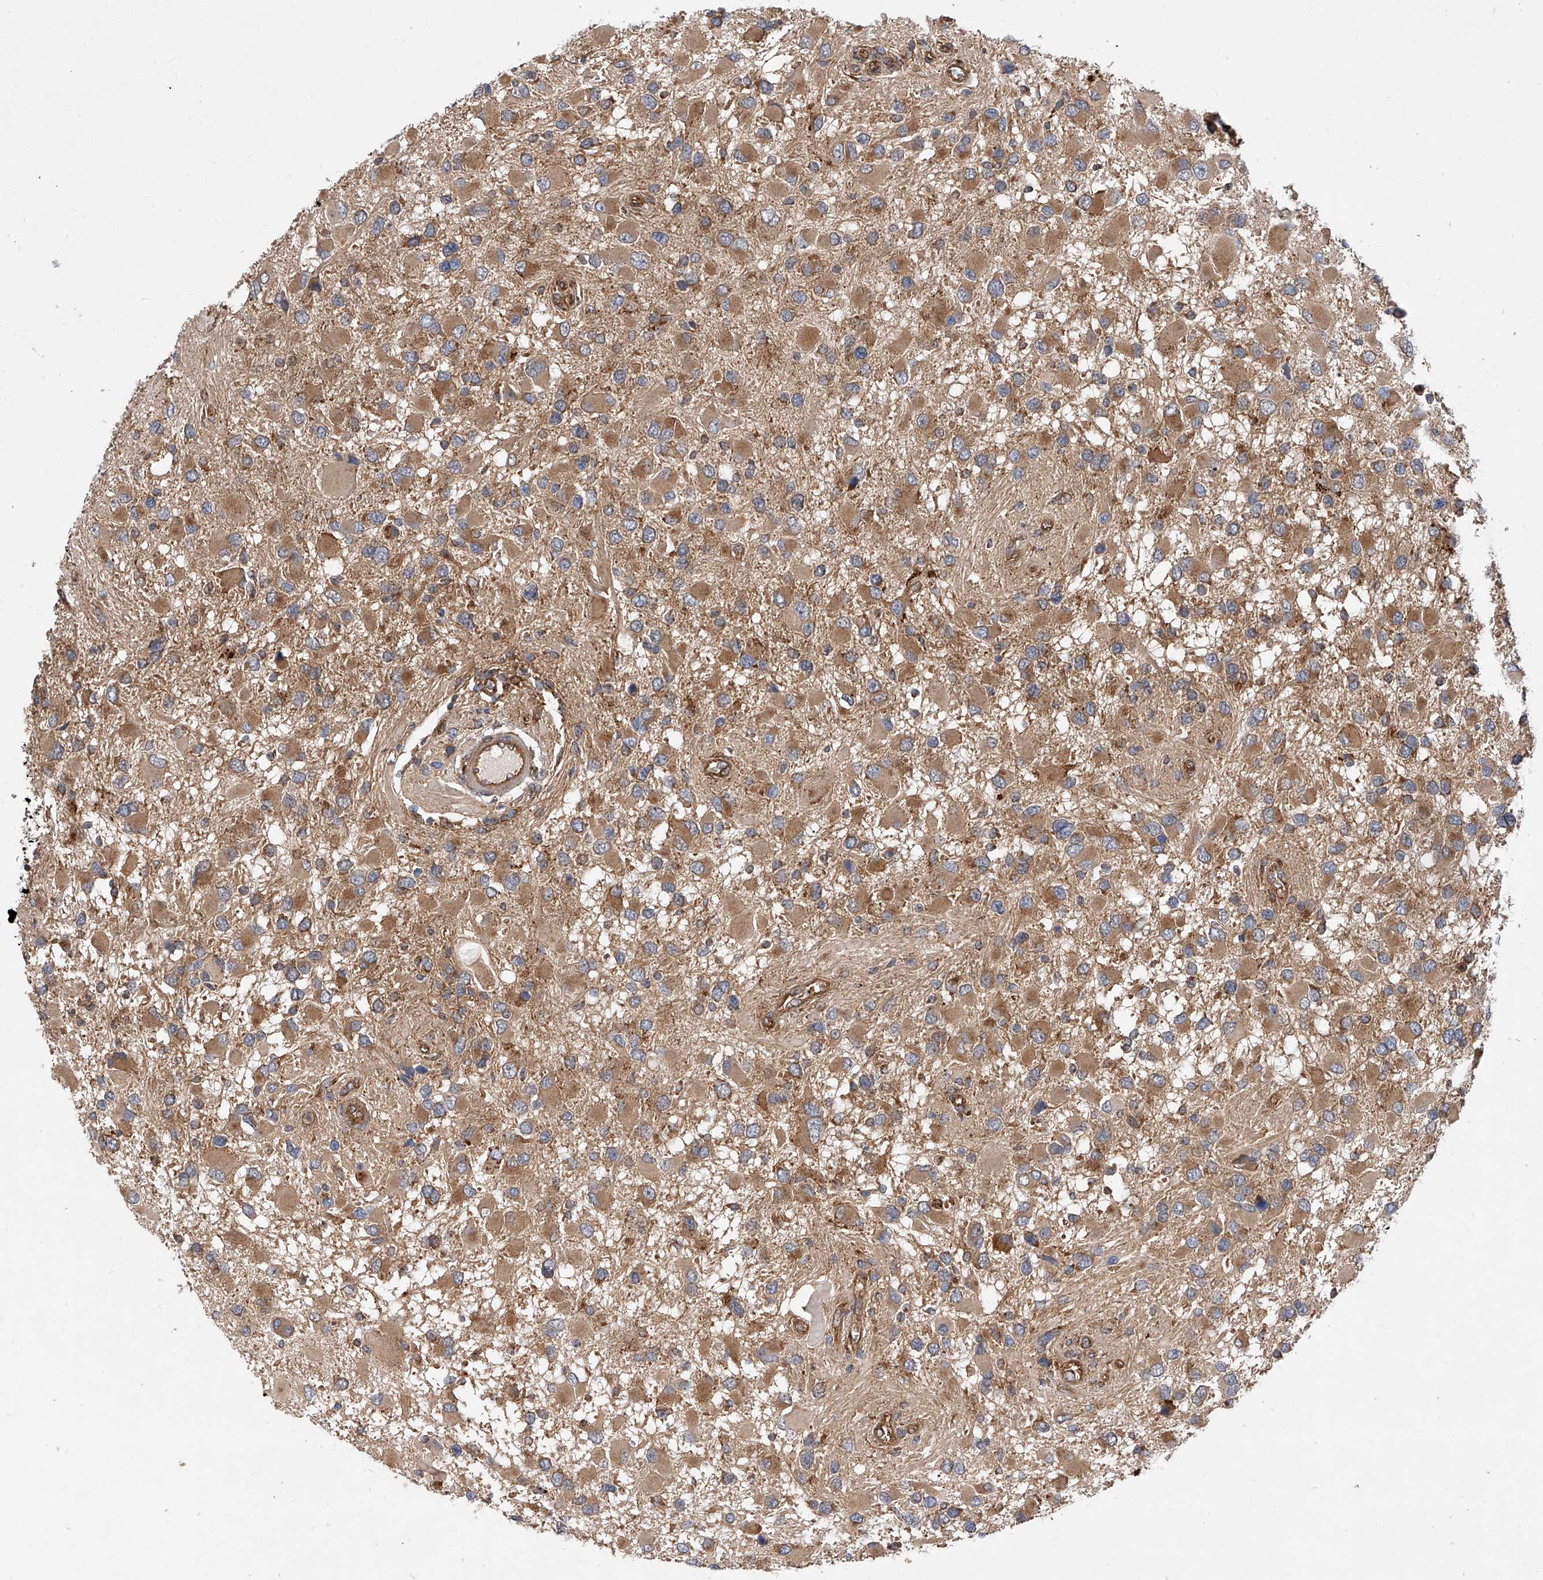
{"staining": {"intensity": "moderate", "quantity": ">75%", "location": "cytoplasmic/membranous"}, "tissue": "glioma", "cell_type": "Tumor cells", "image_type": "cancer", "snomed": [{"axis": "morphology", "description": "Glioma, malignant, High grade"}, {"axis": "topography", "description": "Brain"}], "caption": "Immunohistochemistry (IHC) image of human malignant high-grade glioma stained for a protein (brown), which reveals medium levels of moderate cytoplasmic/membranous expression in approximately >75% of tumor cells.", "gene": "CFAP410", "patient": {"sex": "male", "age": 53}}